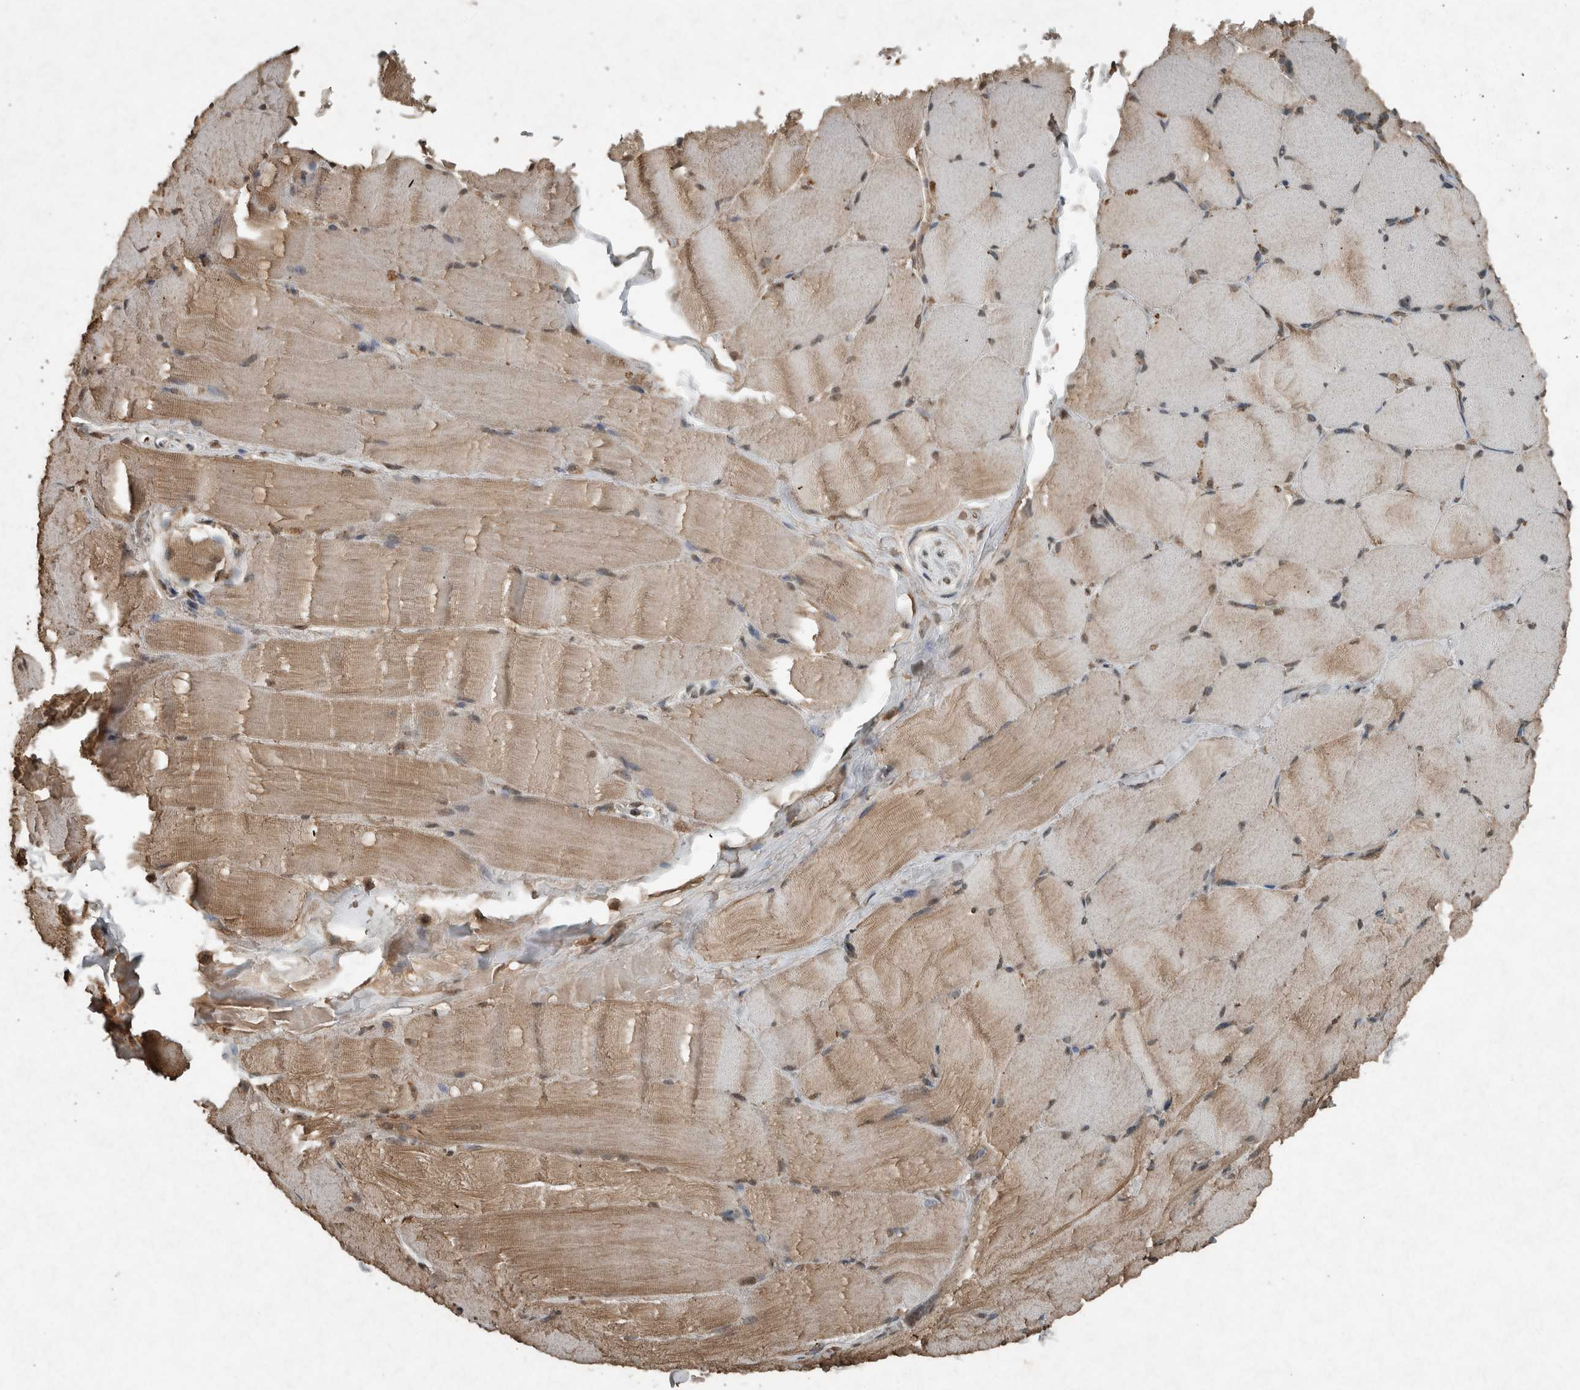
{"staining": {"intensity": "moderate", "quantity": "25%-75%", "location": "cytoplasmic/membranous"}, "tissue": "skeletal muscle", "cell_type": "Myocytes", "image_type": "normal", "snomed": [{"axis": "morphology", "description": "Normal tissue, NOS"}, {"axis": "topography", "description": "Skin"}, {"axis": "topography", "description": "Skeletal muscle"}], "caption": "Skeletal muscle stained with immunohistochemistry shows moderate cytoplasmic/membranous expression in about 25%-75% of myocytes. The staining was performed using DAB to visualize the protein expression in brown, while the nuclei were stained in blue with hematoxylin (Magnification: 20x).", "gene": "ARHGEF12", "patient": {"sex": "male", "age": 83}}